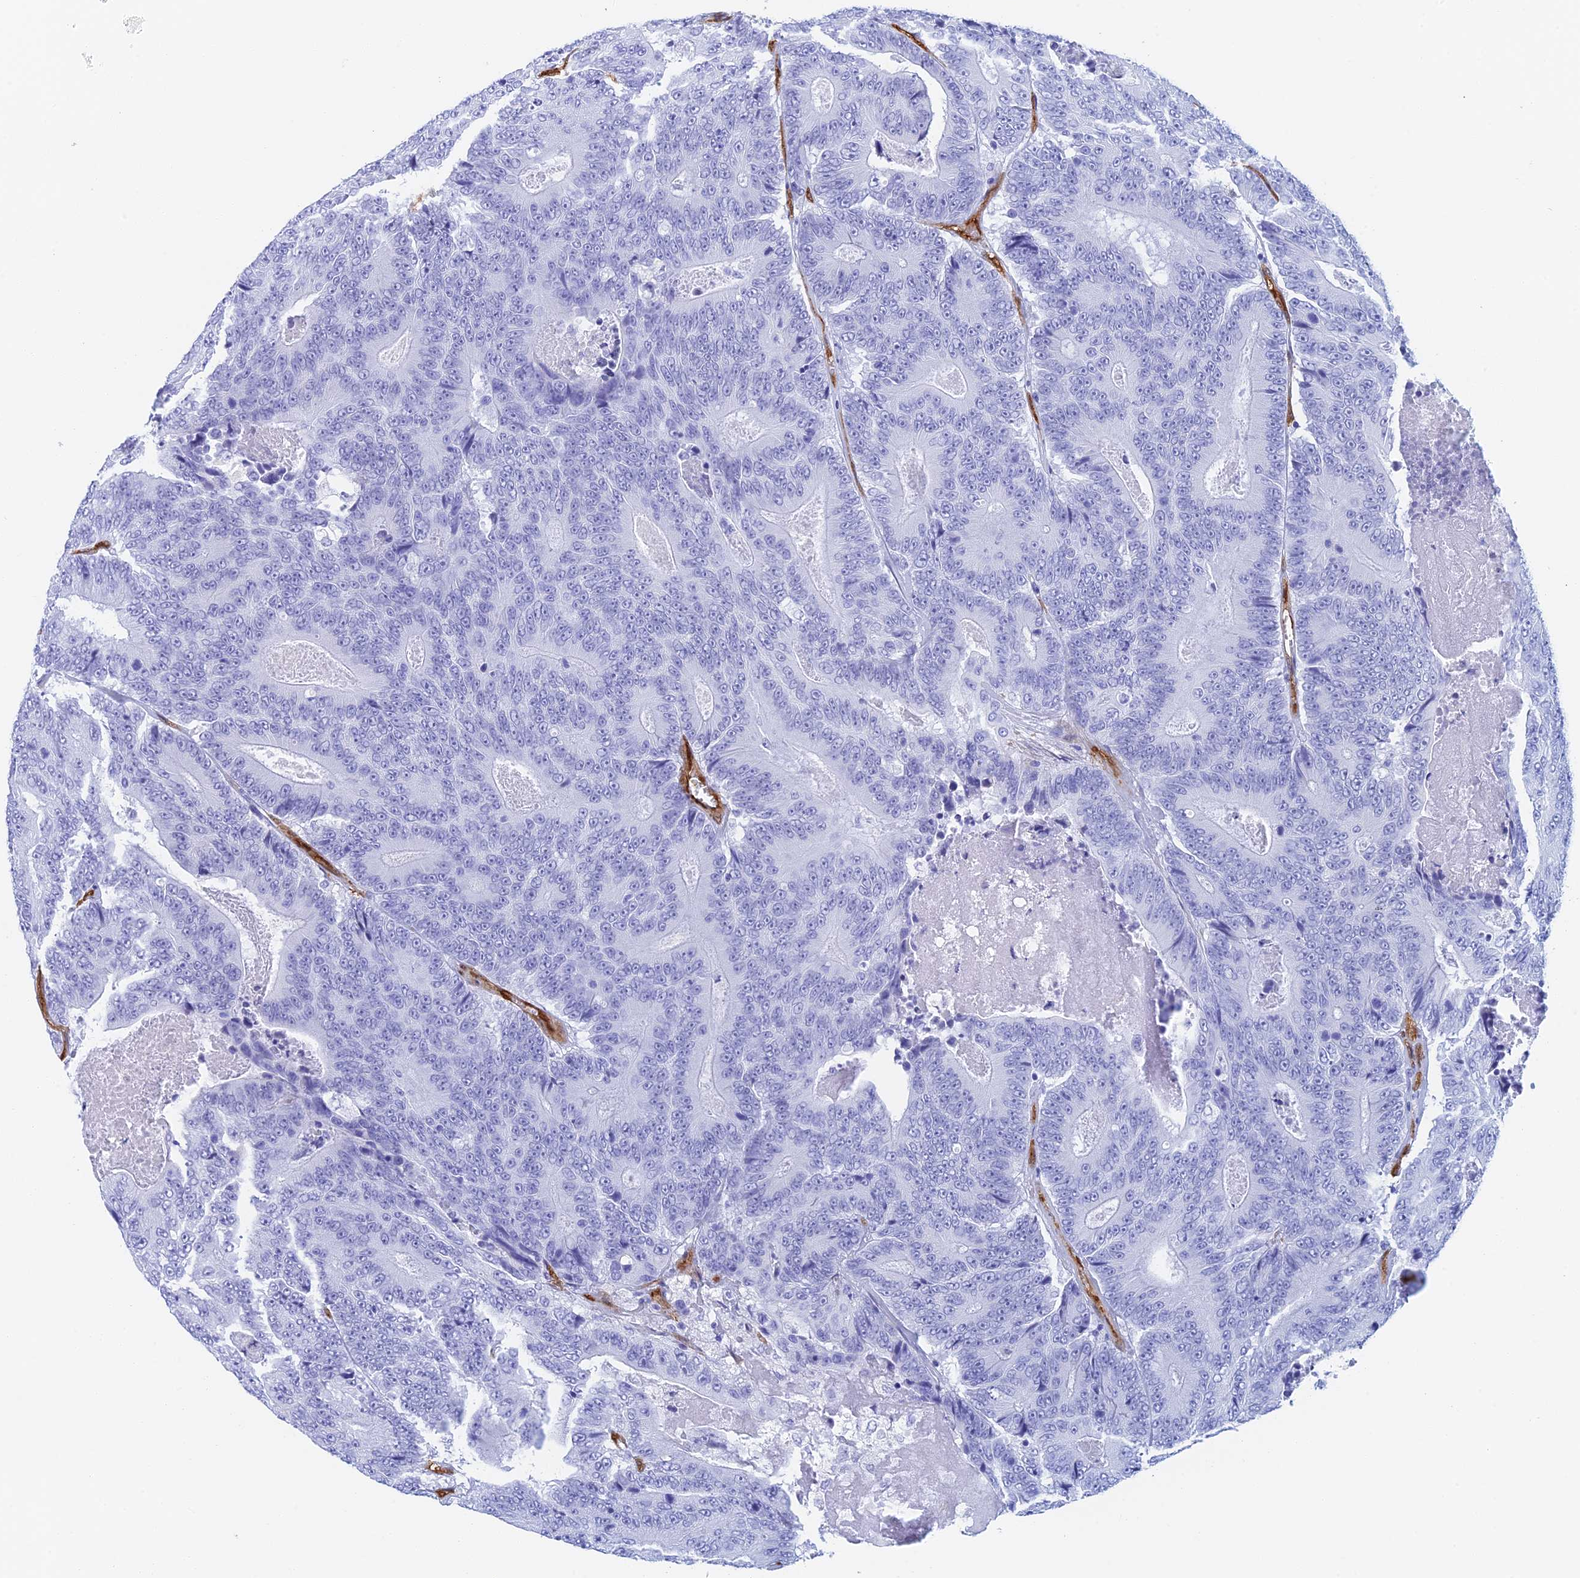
{"staining": {"intensity": "negative", "quantity": "none", "location": "none"}, "tissue": "colorectal cancer", "cell_type": "Tumor cells", "image_type": "cancer", "snomed": [{"axis": "morphology", "description": "Adenocarcinoma, NOS"}, {"axis": "topography", "description": "Colon"}], "caption": "Colorectal cancer (adenocarcinoma) stained for a protein using immunohistochemistry shows no expression tumor cells.", "gene": "CRIP2", "patient": {"sex": "male", "age": 83}}